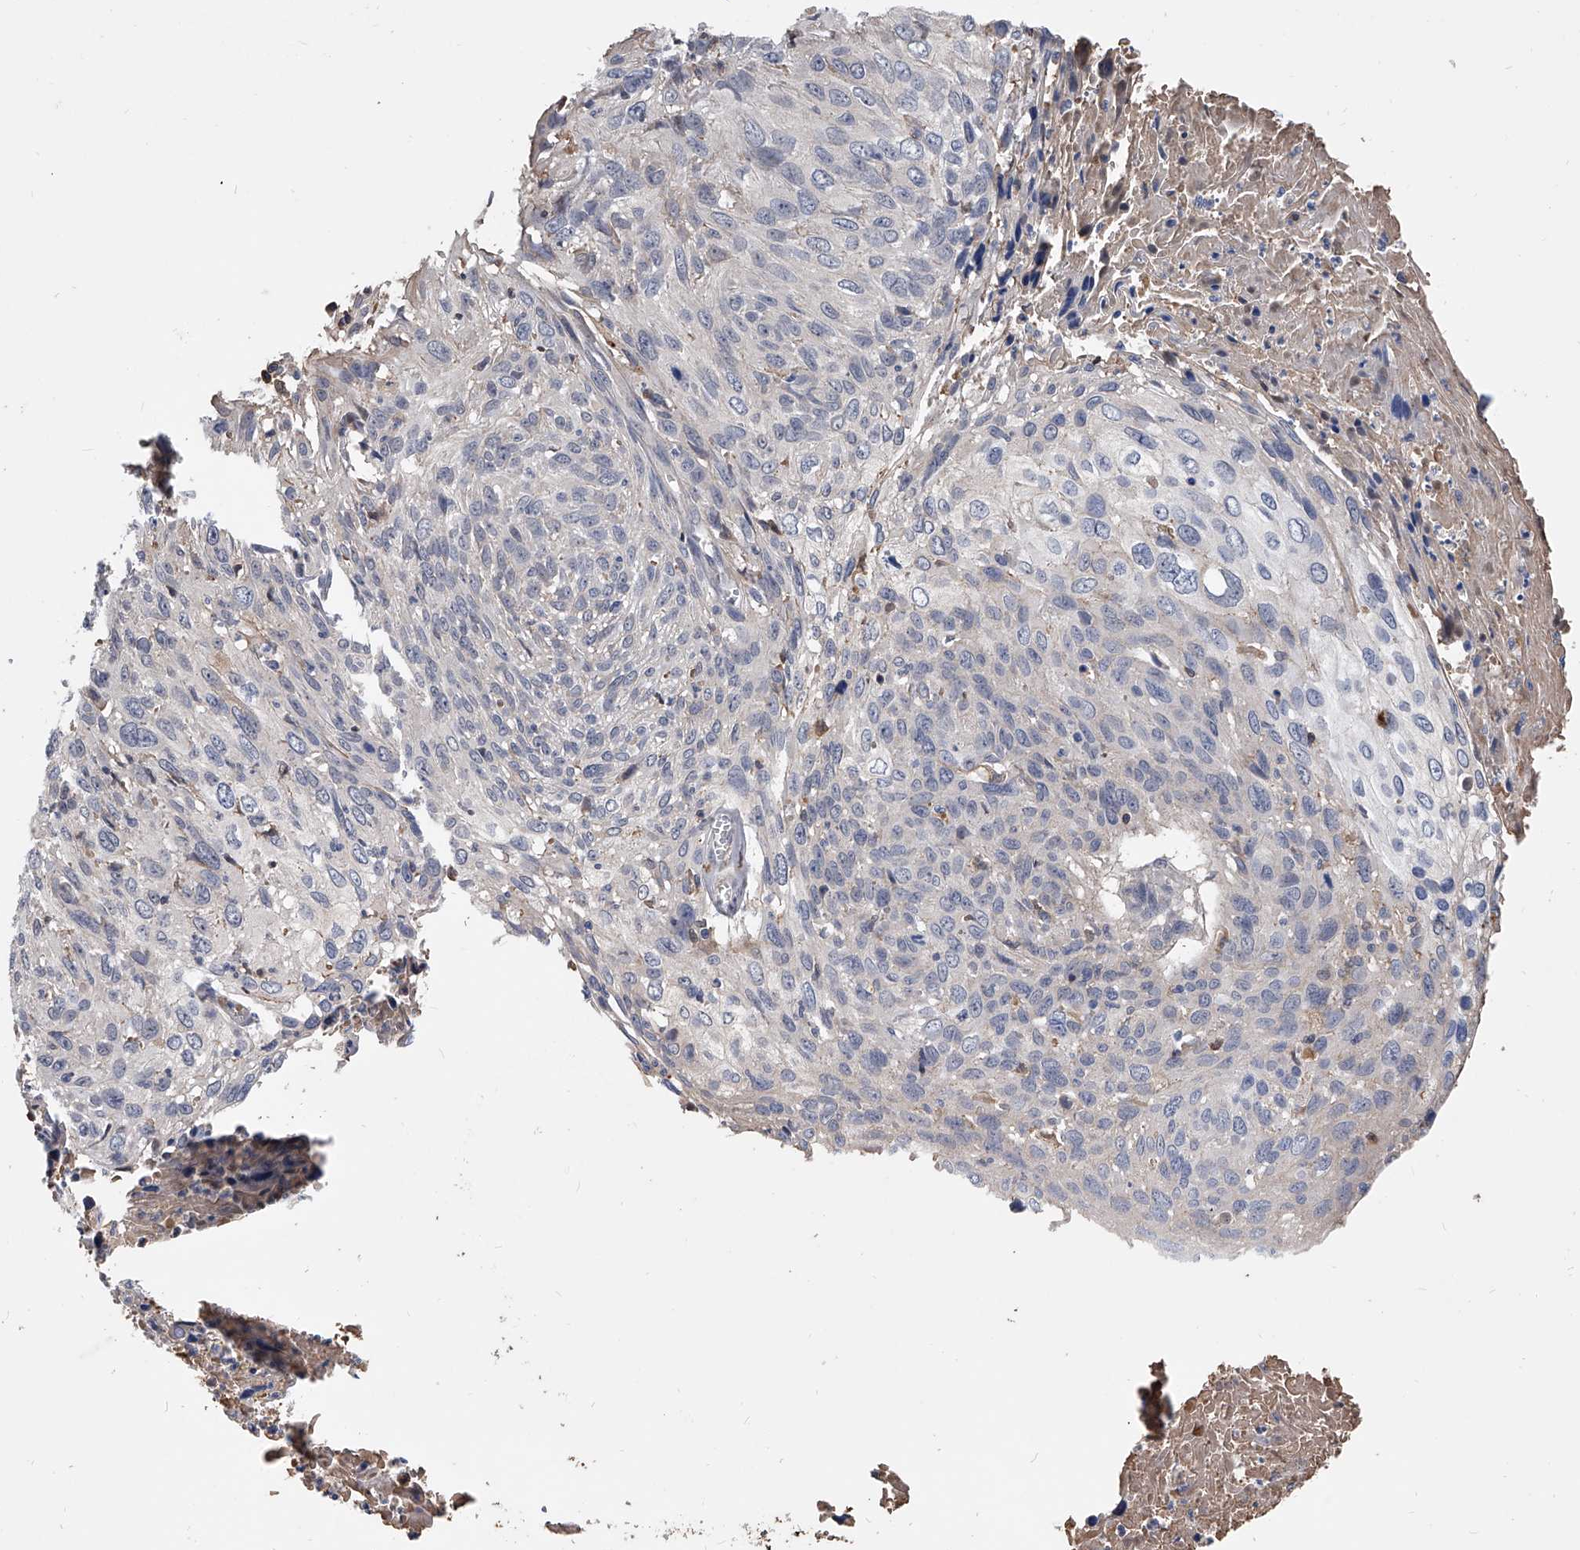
{"staining": {"intensity": "negative", "quantity": "none", "location": "none"}, "tissue": "cervical cancer", "cell_type": "Tumor cells", "image_type": "cancer", "snomed": [{"axis": "morphology", "description": "Squamous cell carcinoma, NOS"}, {"axis": "topography", "description": "Cervix"}], "caption": "Human cervical squamous cell carcinoma stained for a protein using immunohistochemistry (IHC) shows no positivity in tumor cells.", "gene": "ZNF25", "patient": {"sex": "female", "age": 51}}